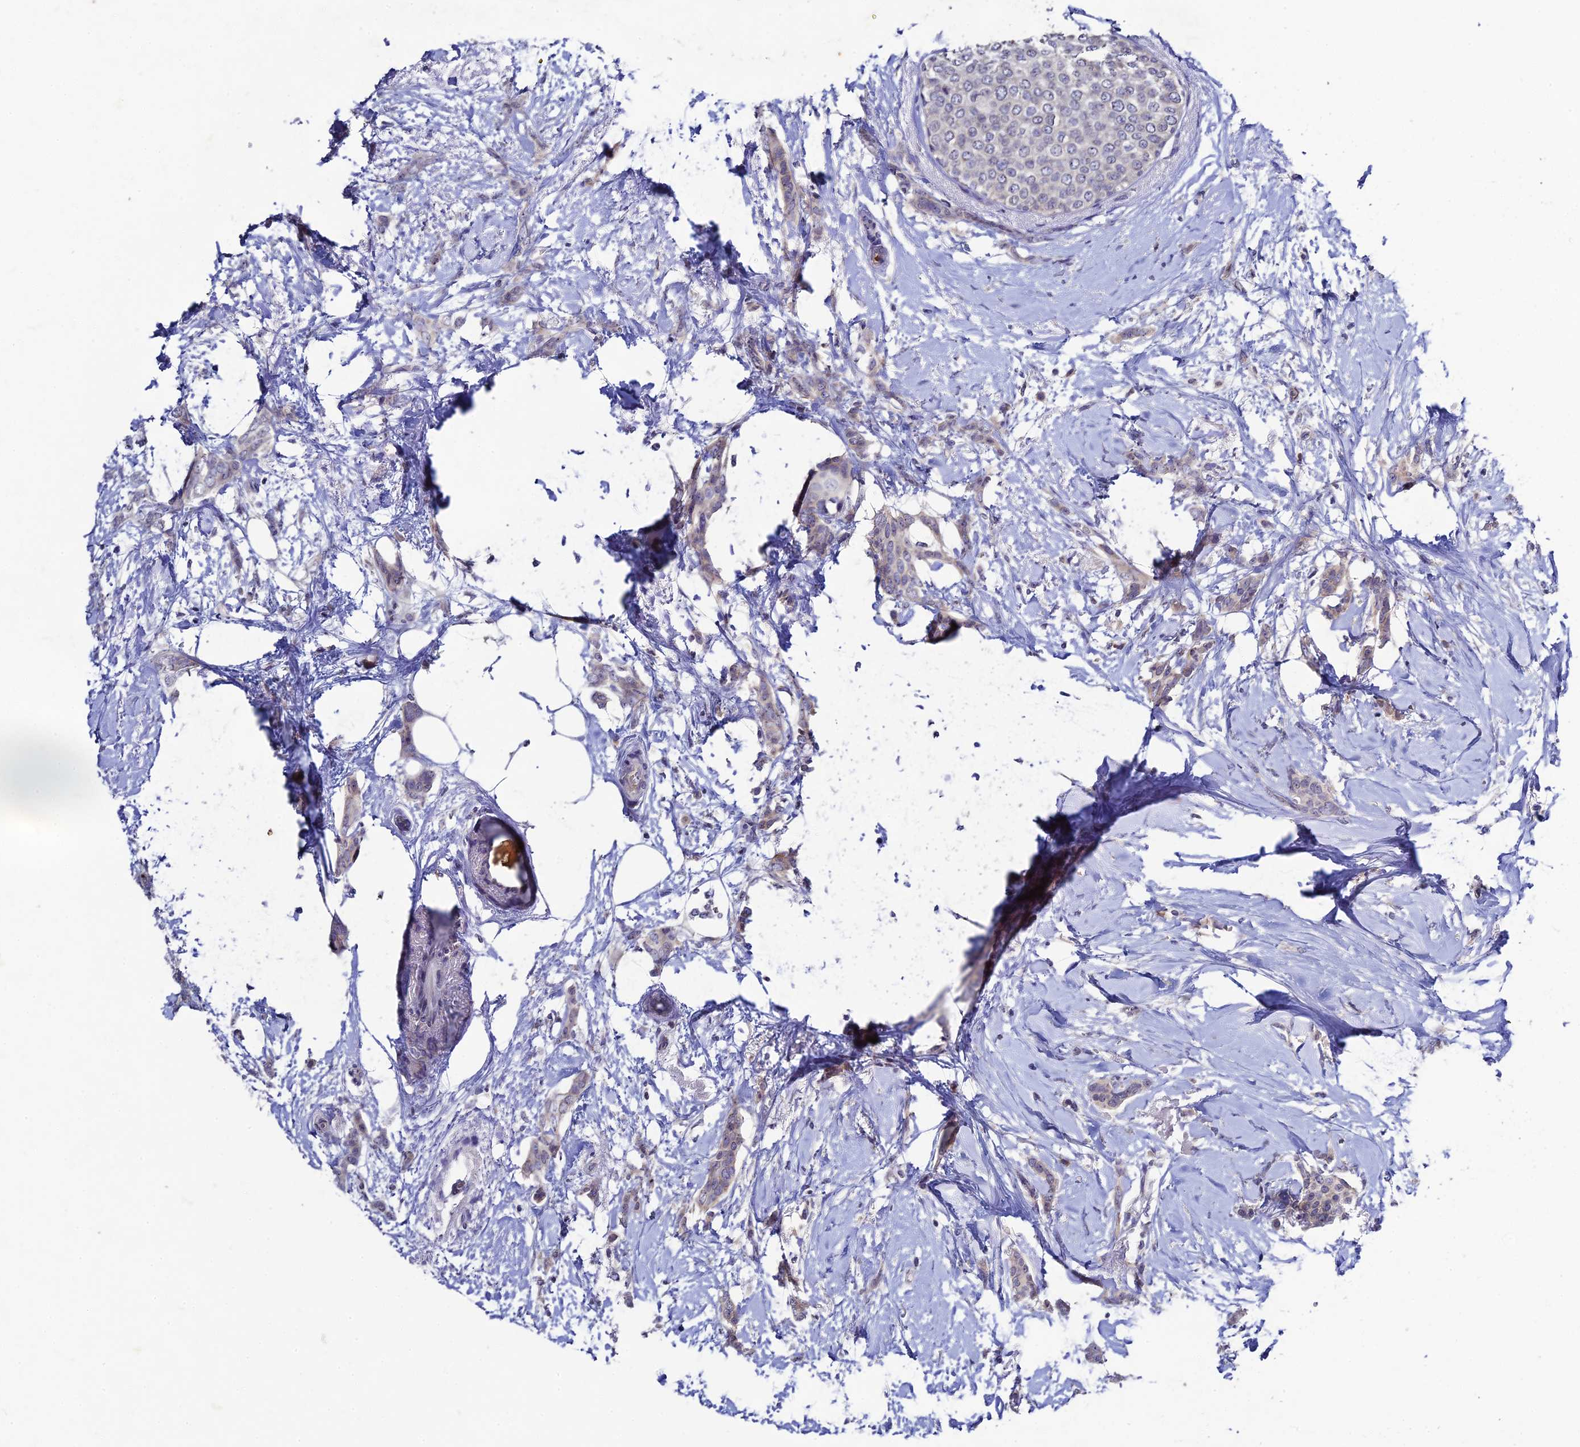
{"staining": {"intensity": "weak", "quantity": "<25%", "location": "cytoplasmic/membranous"}, "tissue": "breast cancer", "cell_type": "Tumor cells", "image_type": "cancer", "snomed": [{"axis": "morphology", "description": "Duct carcinoma"}, {"axis": "topography", "description": "Breast"}], "caption": "This is a histopathology image of IHC staining of breast cancer (infiltrating ductal carcinoma), which shows no positivity in tumor cells. (DAB IHC, high magnification).", "gene": "CHST5", "patient": {"sex": "female", "age": 72}}